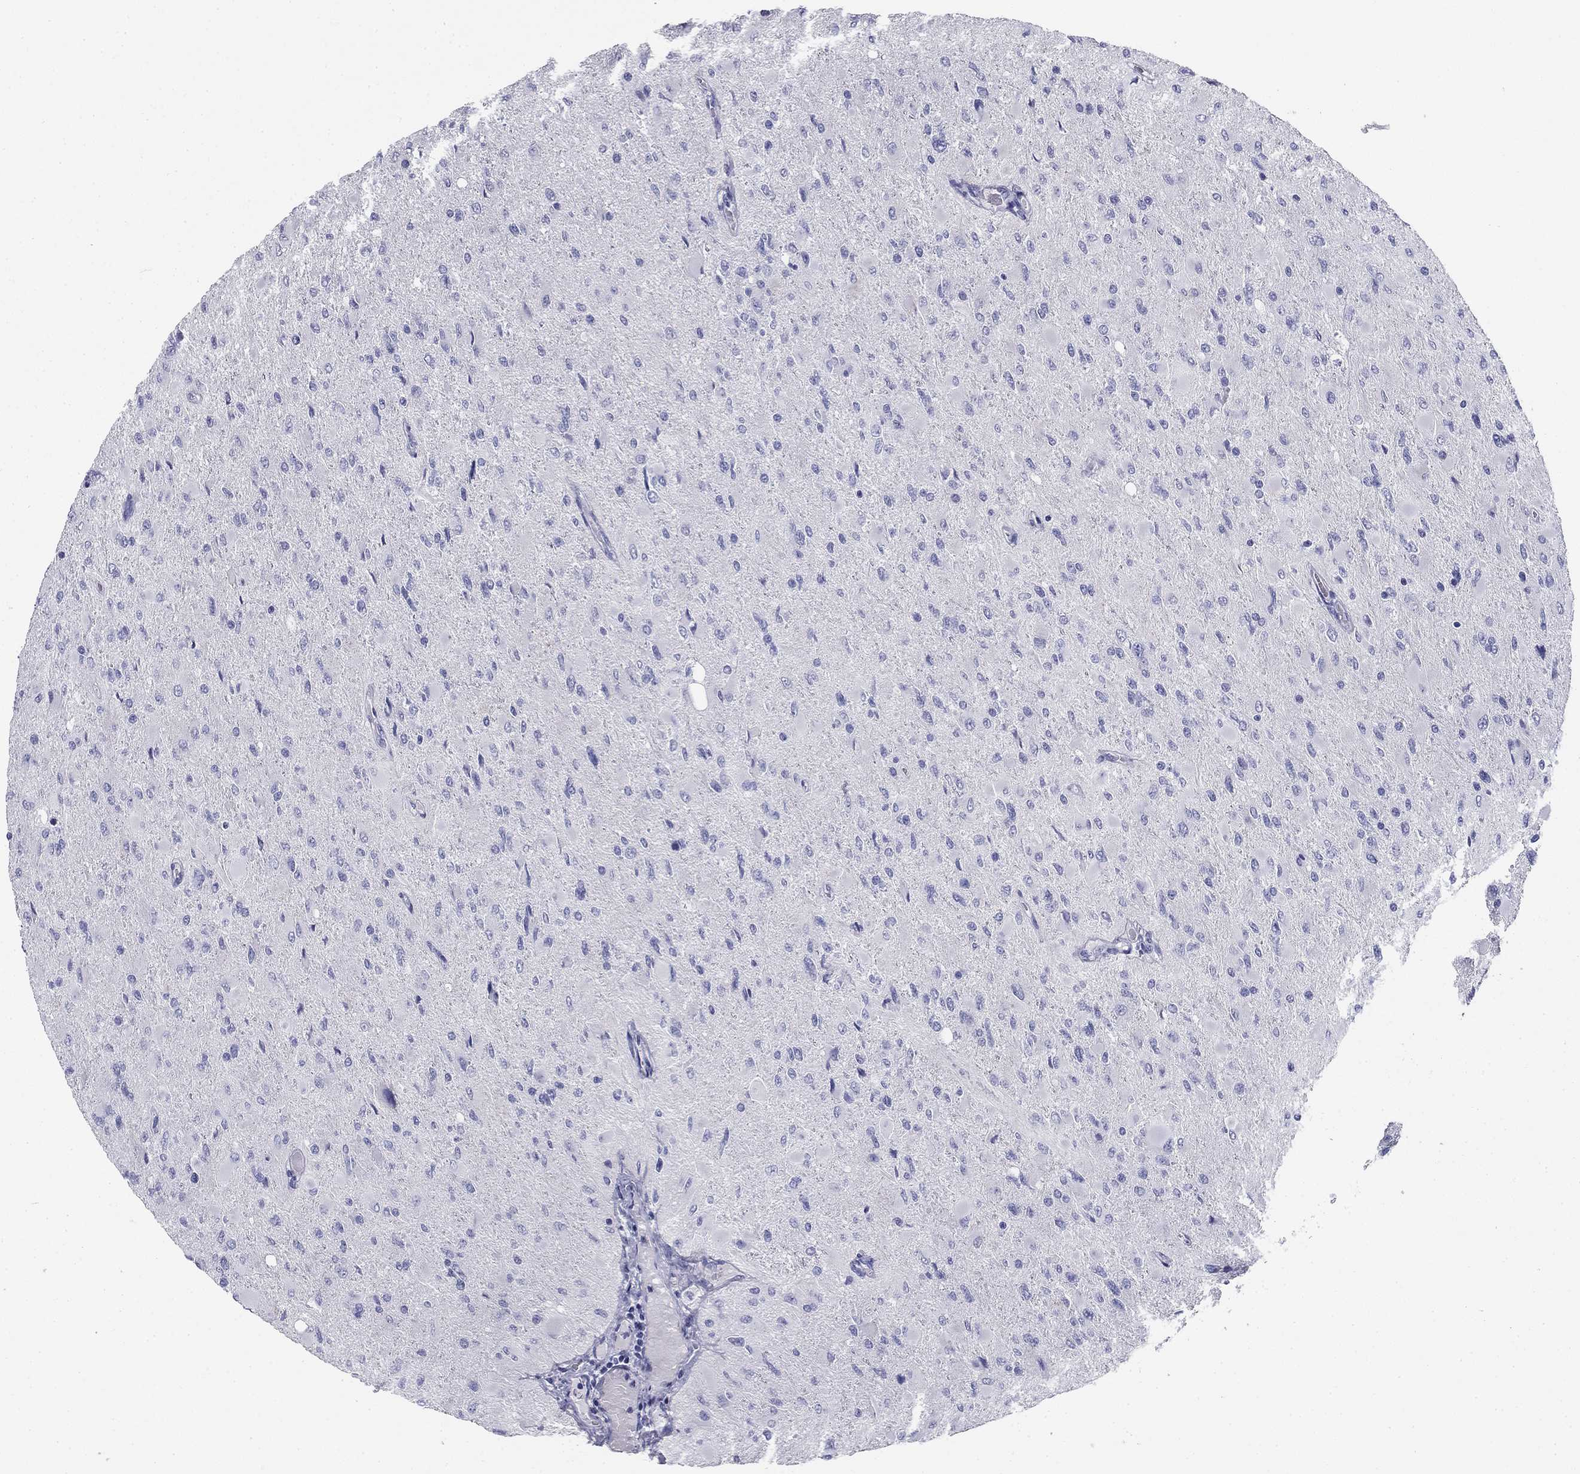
{"staining": {"intensity": "negative", "quantity": "none", "location": "none"}, "tissue": "glioma", "cell_type": "Tumor cells", "image_type": "cancer", "snomed": [{"axis": "morphology", "description": "Glioma, malignant, High grade"}, {"axis": "topography", "description": "Cerebral cortex"}], "caption": "This image is of glioma stained with immunohistochemistry (IHC) to label a protein in brown with the nuclei are counter-stained blue. There is no expression in tumor cells.", "gene": "ZP2", "patient": {"sex": "female", "age": 36}}